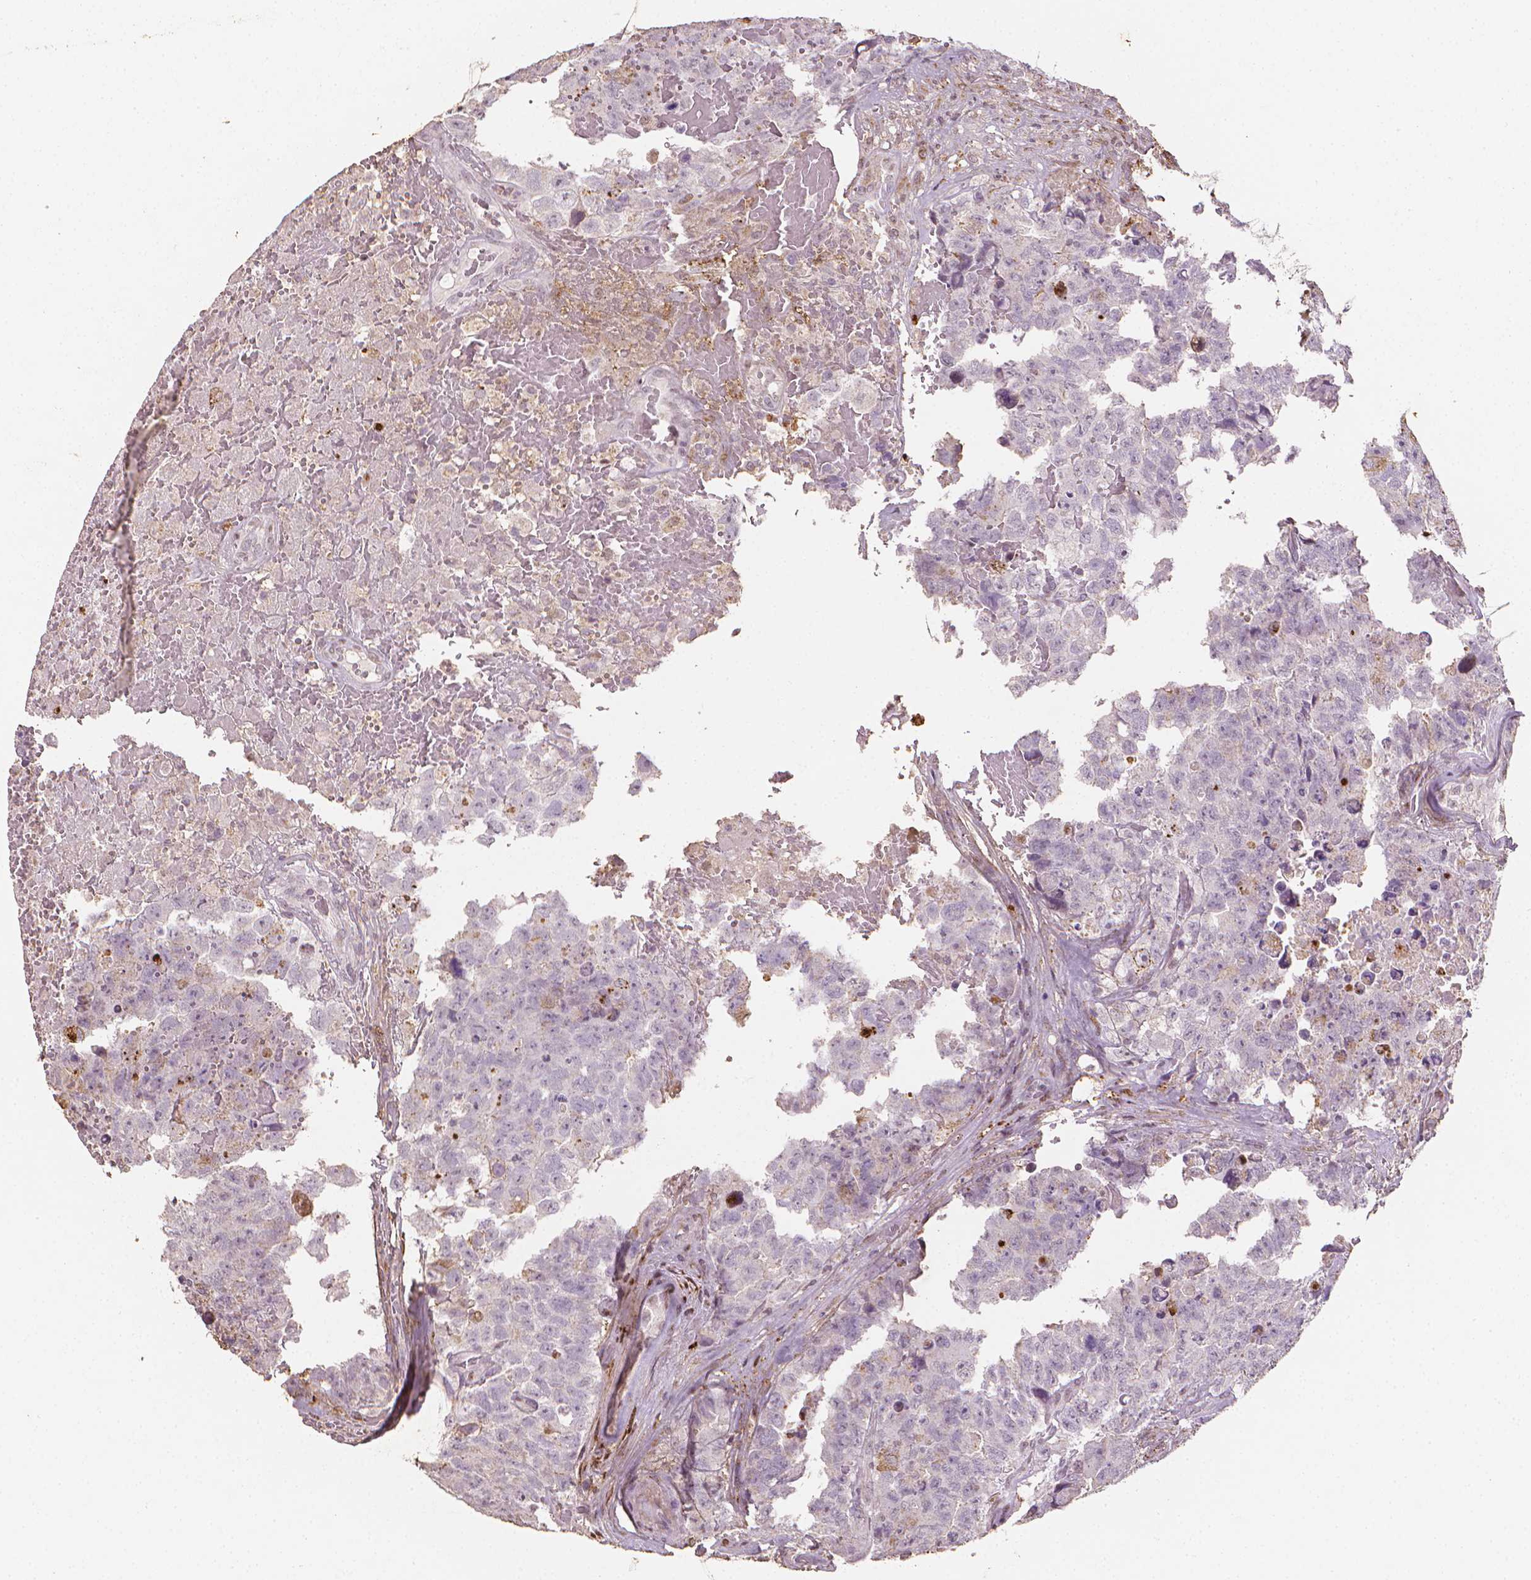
{"staining": {"intensity": "negative", "quantity": "none", "location": "none"}, "tissue": "testis cancer", "cell_type": "Tumor cells", "image_type": "cancer", "snomed": [{"axis": "morphology", "description": "Carcinoma, Embryonal, NOS"}, {"axis": "topography", "description": "Testis"}], "caption": "This is an immunohistochemistry histopathology image of human embryonal carcinoma (testis). There is no staining in tumor cells.", "gene": "DCN", "patient": {"sex": "male", "age": 18}}